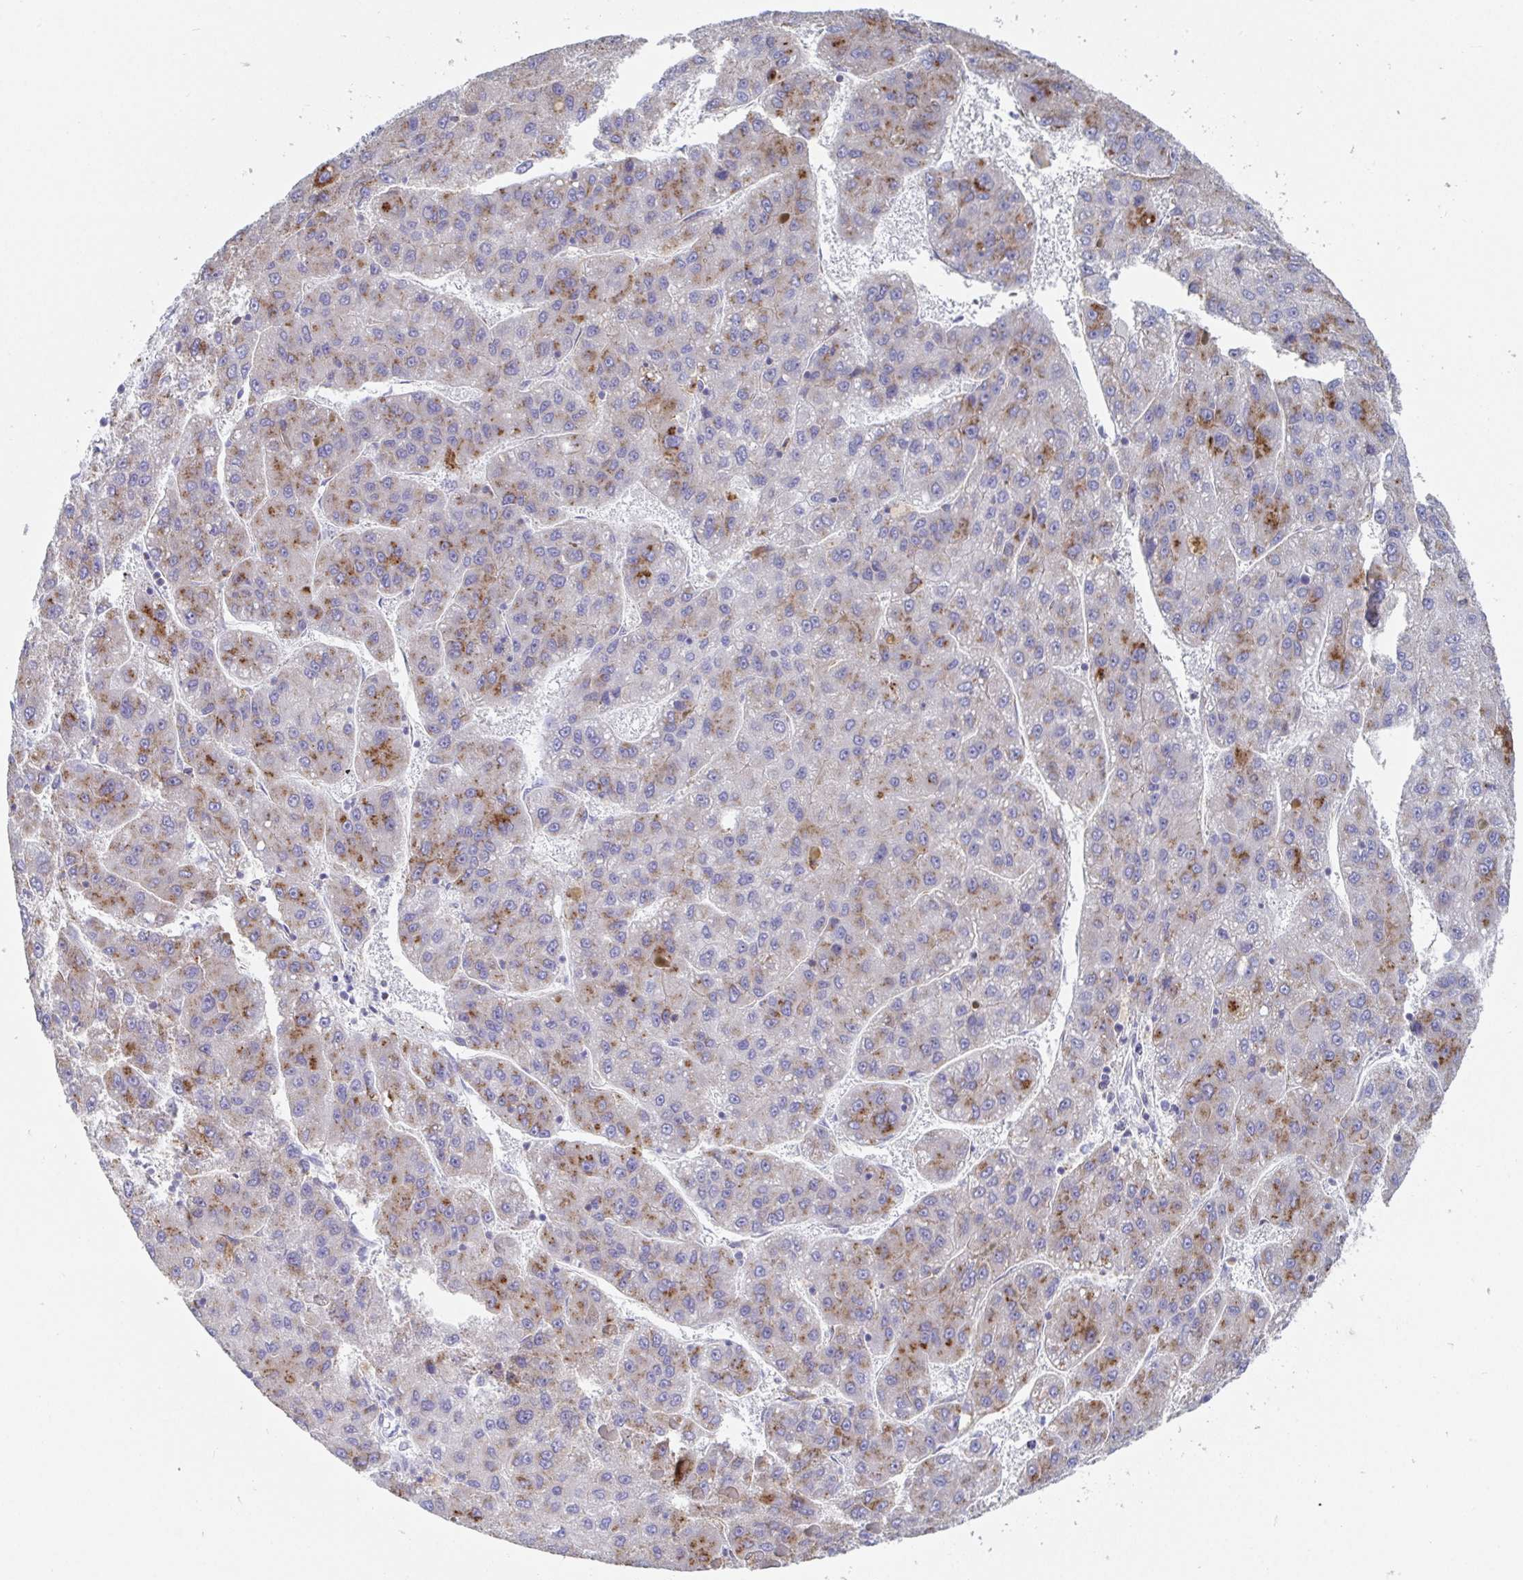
{"staining": {"intensity": "moderate", "quantity": "25%-75%", "location": "cytoplasmic/membranous"}, "tissue": "liver cancer", "cell_type": "Tumor cells", "image_type": "cancer", "snomed": [{"axis": "morphology", "description": "Carcinoma, Hepatocellular, NOS"}, {"axis": "topography", "description": "Liver"}], "caption": "Brown immunohistochemical staining in liver hepatocellular carcinoma displays moderate cytoplasmic/membranous staining in about 25%-75% of tumor cells.", "gene": "TAS2R39", "patient": {"sex": "female", "age": 82}}